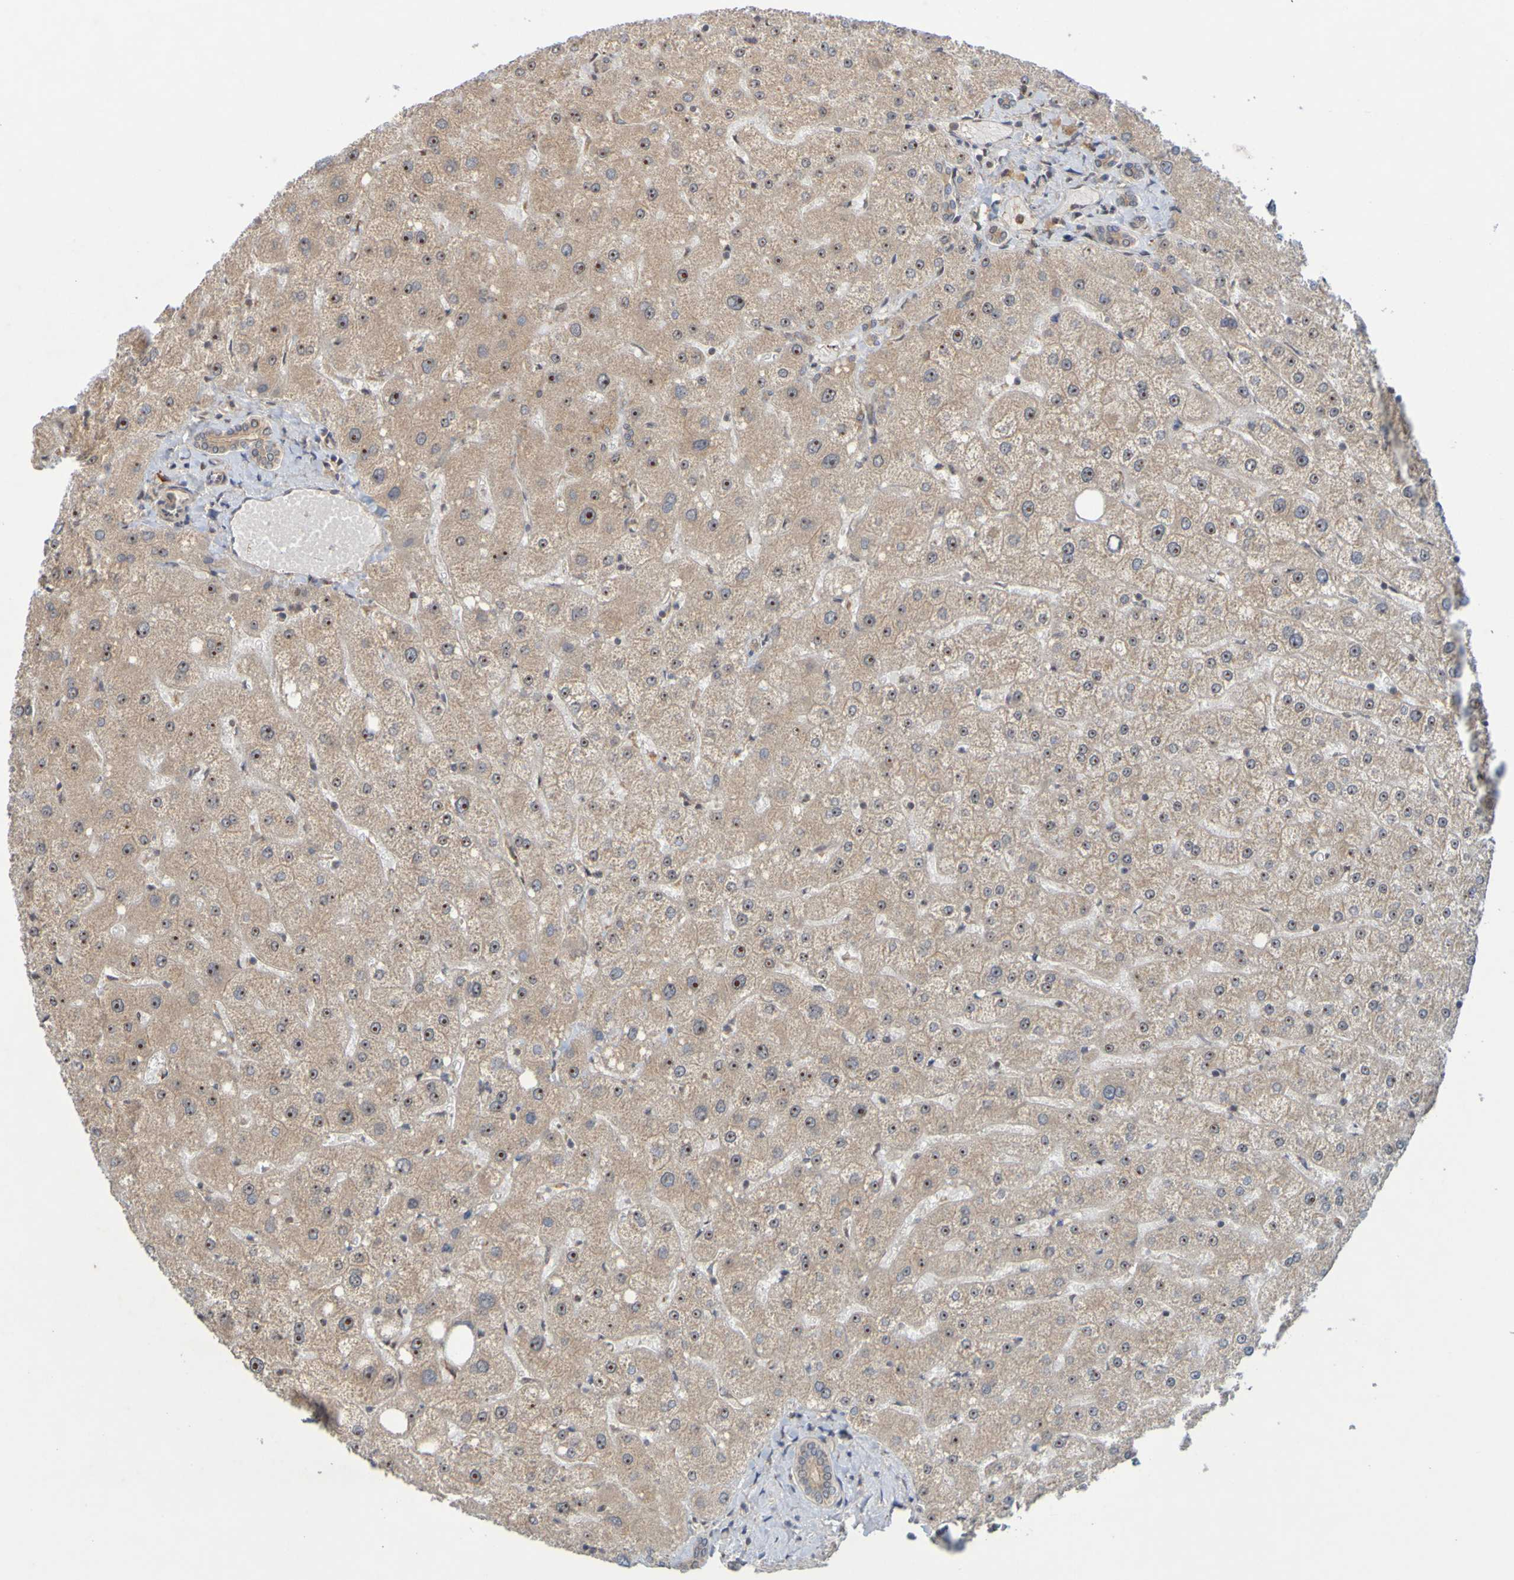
{"staining": {"intensity": "weak", "quantity": ">75%", "location": "cytoplasmic/membranous"}, "tissue": "liver", "cell_type": "Cholangiocytes", "image_type": "normal", "snomed": [{"axis": "morphology", "description": "Normal tissue, NOS"}, {"axis": "topography", "description": "Liver"}], "caption": "This image reveals benign liver stained with immunohistochemistry to label a protein in brown. The cytoplasmic/membranous of cholangiocytes show weak positivity for the protein. Nuclei are counter-stained blue.", "gene": "TMBIM1", "patient": {"sex": "male", "age": 73}}